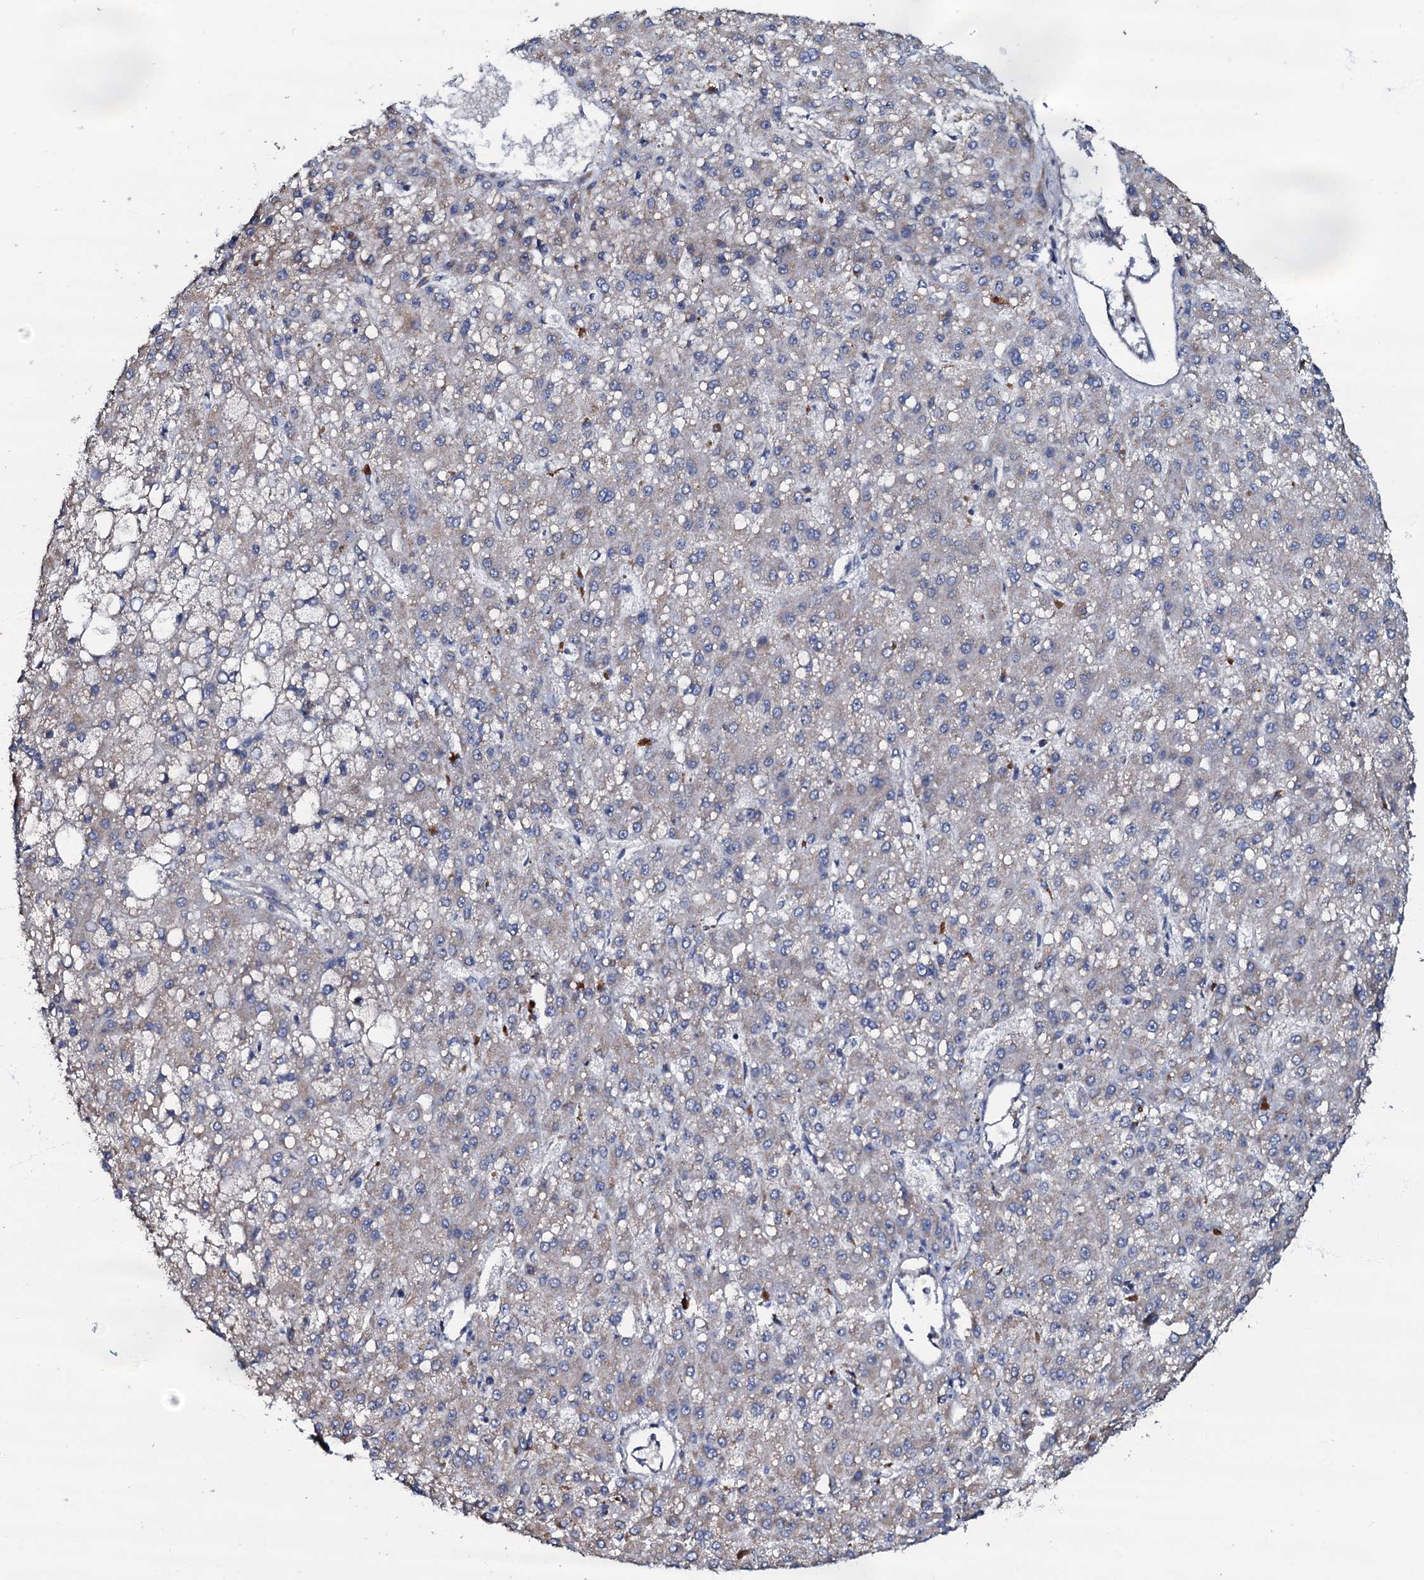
{"staining": {"intensity": "weak", "quantity": "25%-75%", "location": "cytoplasmic/membranous"}, "tissue": "liver cancer", "cell_type": "Tumor cells", "image_type": "cancer", "snomed": [{"axis": "morphology", "description": "Carcinoma, Hepatocellular, NOS"}, {"axis": "topography", "description": "Liver"}], "caption": "Weak cytoplasmic/membranous expression is present in about 25%-75% of tumor cells in hepatocellular carcinoma (liver). (IHC, brightfield microscopy, high magnification).", "gene": "CPNE2", "patient": {"sex": "male", "age": 67}}